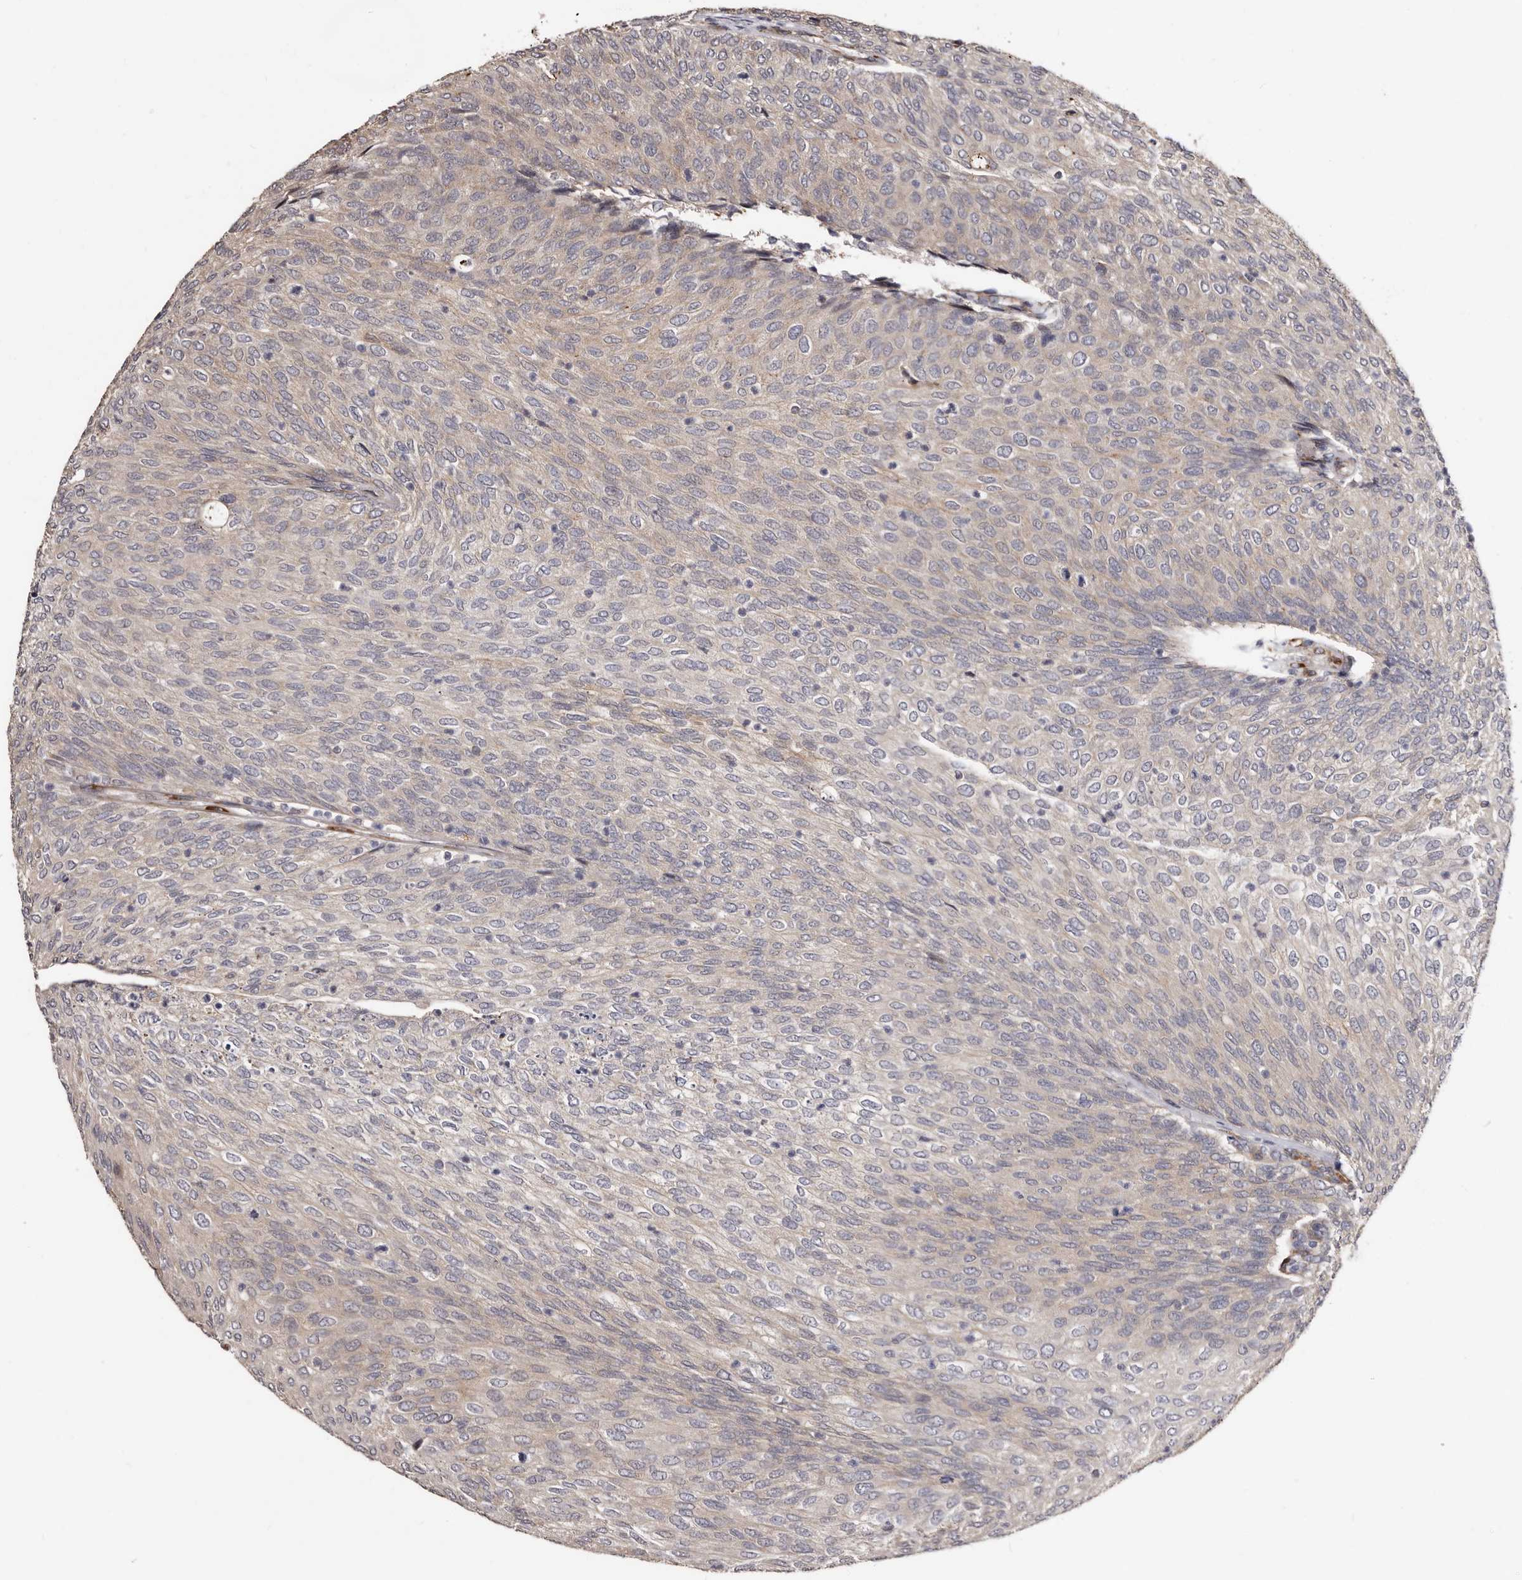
{"staining": {"intensity": "weak", "quantity": "25%-75%", "location": "cytoplasmic/membranous"}, "tissue": "urothelial cancer", "cell_type": "Tumor cells", "image_type": "cancer", "snomed": [{"axis": "morphology", "description": "Urothelial carcinoma, Low grade"}, {"axis": "topography", "description": "Urinary bladder"}], "caption": "A micrograph of human urothelial cancer stained for a protein reveals weak cytoplasmic/membranous brown staining in tumor cells. (Brightfield microscopy of DAB IHC at high magnification).", "gene": "TBC1D22B", "patient": {"sex": "female", "age": 79}}